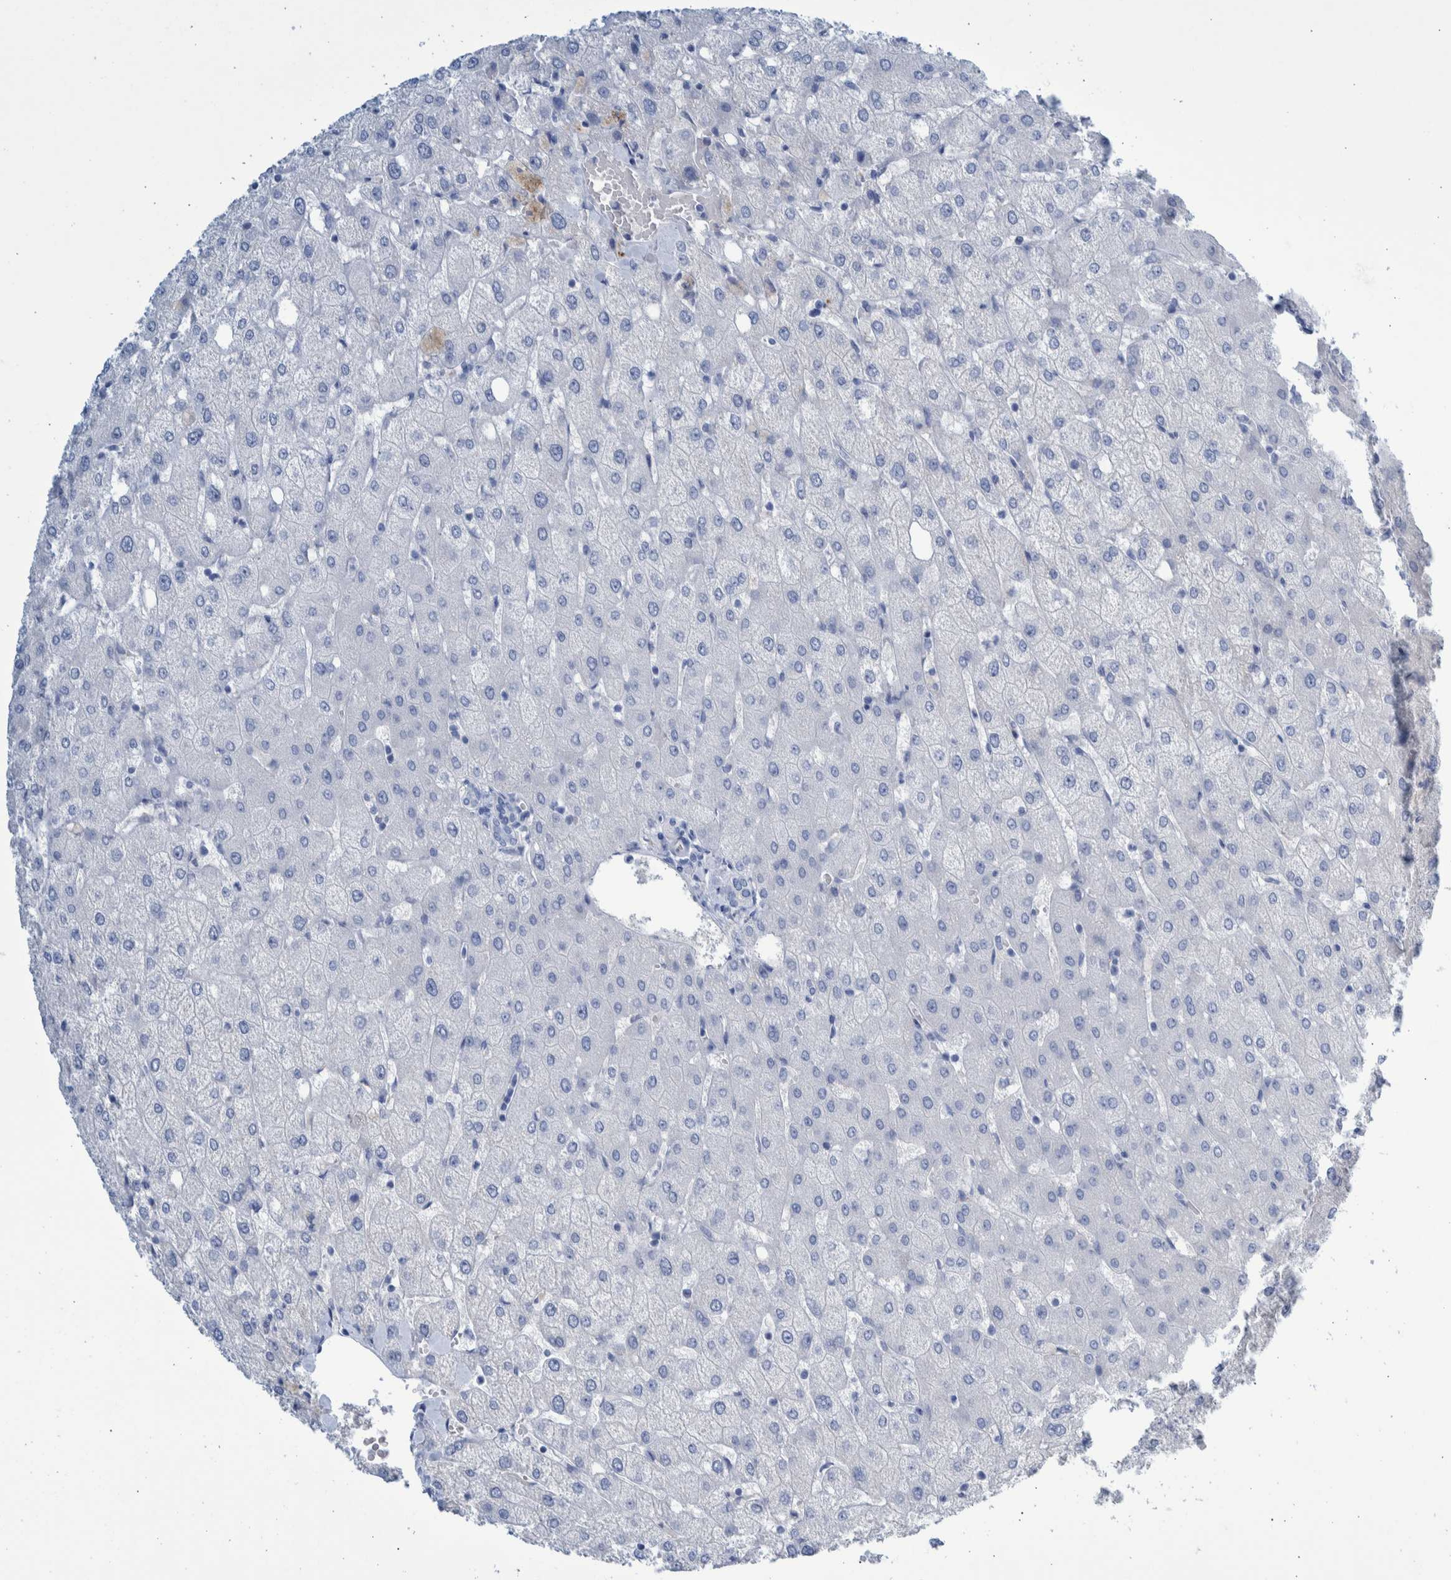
{"staining": {"intensity": "negative", "quantity": "none", "location": "none"}, "tissue": "liver", "cell_type": "Cholangiocytes", "image_type": "normal", "snomed": [{"axis": "morphology", "description": "Normal tissue, NOS"}, {"axis": "topography", "description": "Liver"}], "caption": "IHC of normal human liver exhibits no staining in cholangiocytes. Nuclei are stained in blue.", "gene": "SLC34A3", "patient": {"sex": "female", "age": 54}}